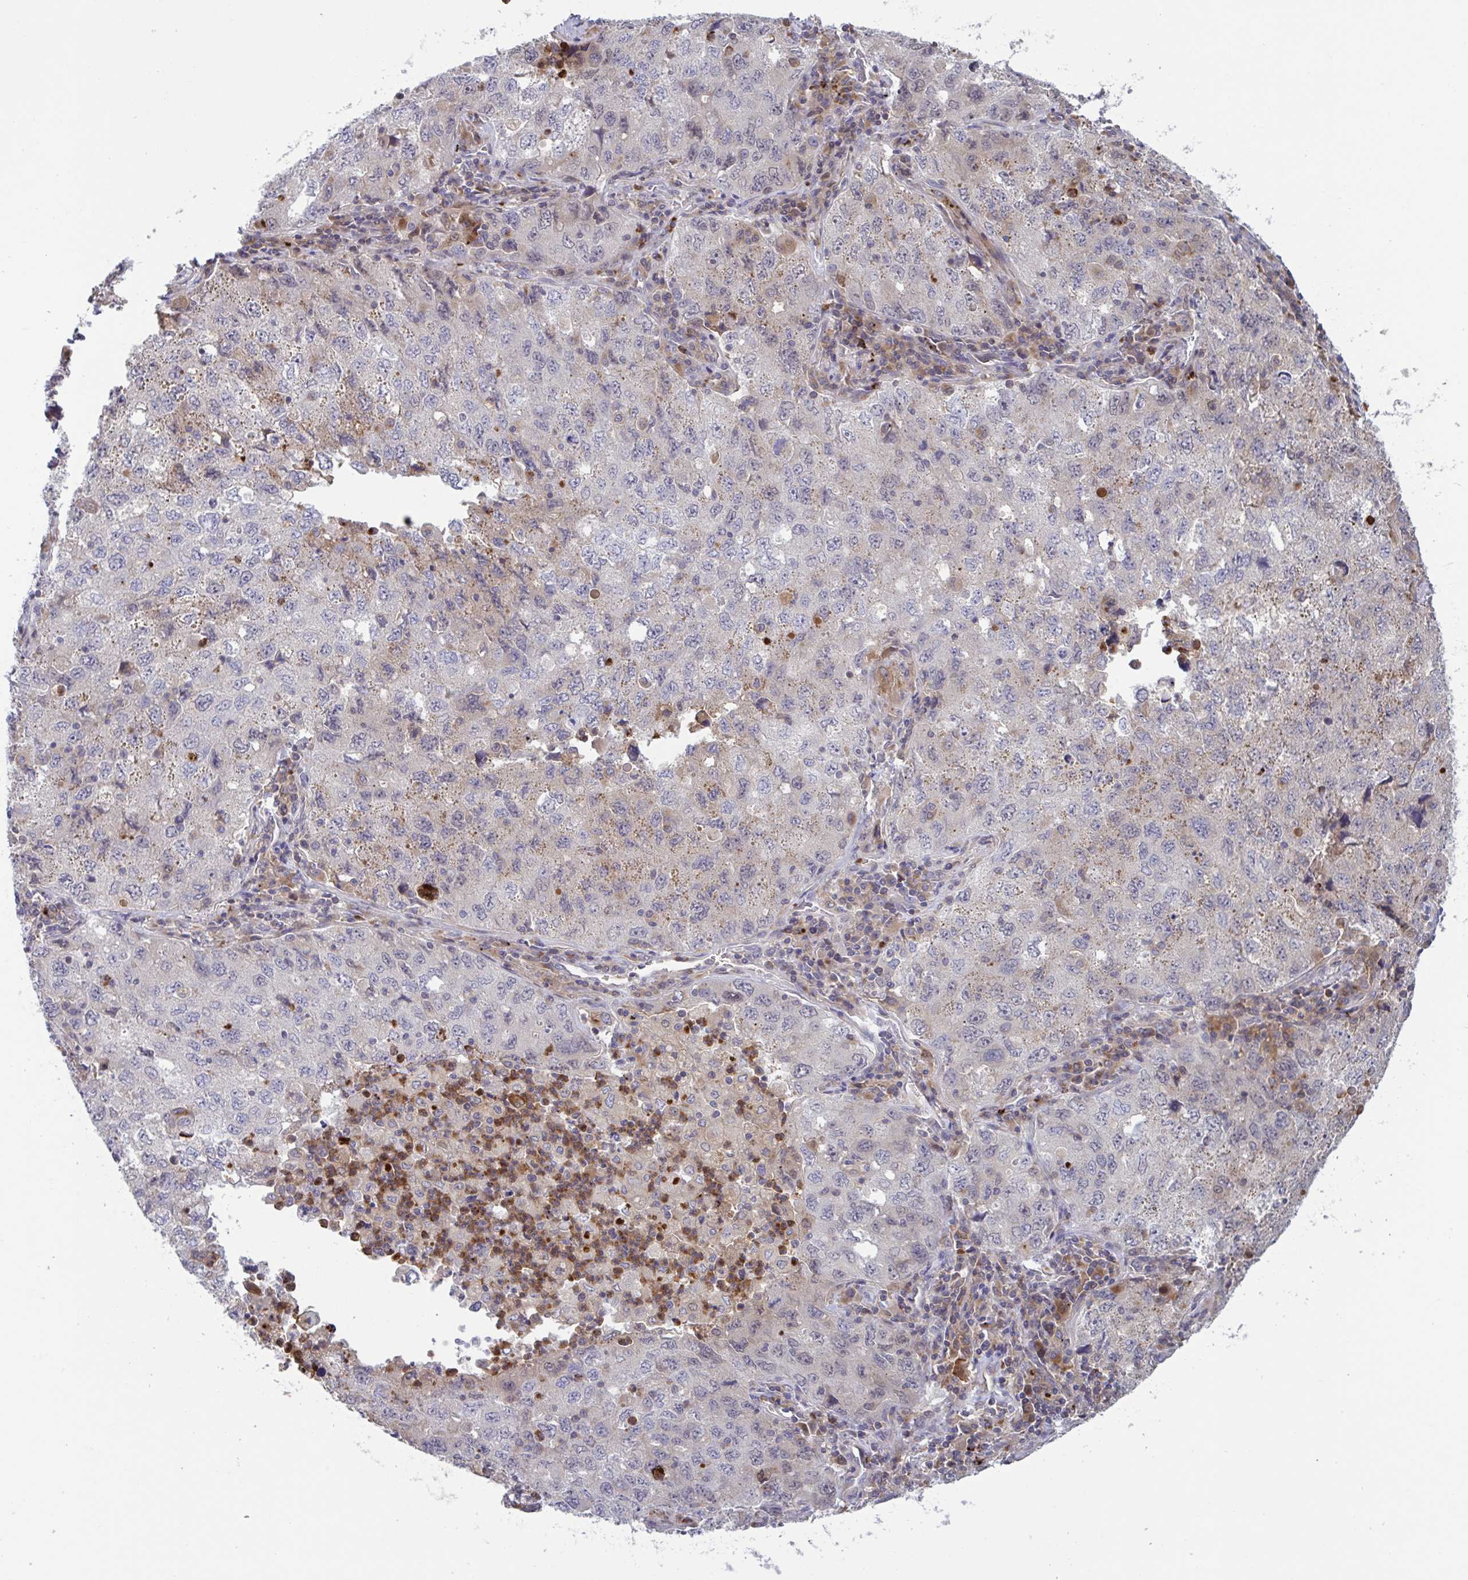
{"staining": {"intensity": "weak", "quantity": "<25%", "location": "cytoplasmic/membranous"}, "tissue": "lung cancer", "cell_type": "Tumor cells", "image_type": "cancer", "snomed": [{"axis": "morphology", "description": "Adenocarcinoma, NOS"}, {"axis": "topography", "description": "Lung"}], "caption": "Lung adenocarcinoma was stained to show a protein in brown. There is no significant positivity in tumor cells. (DAB immunohistochemistry visualized using brightfield microscopy, high magnification).", "gene": "IL1R1", "patient": {"sex": "female", "age": 57}}